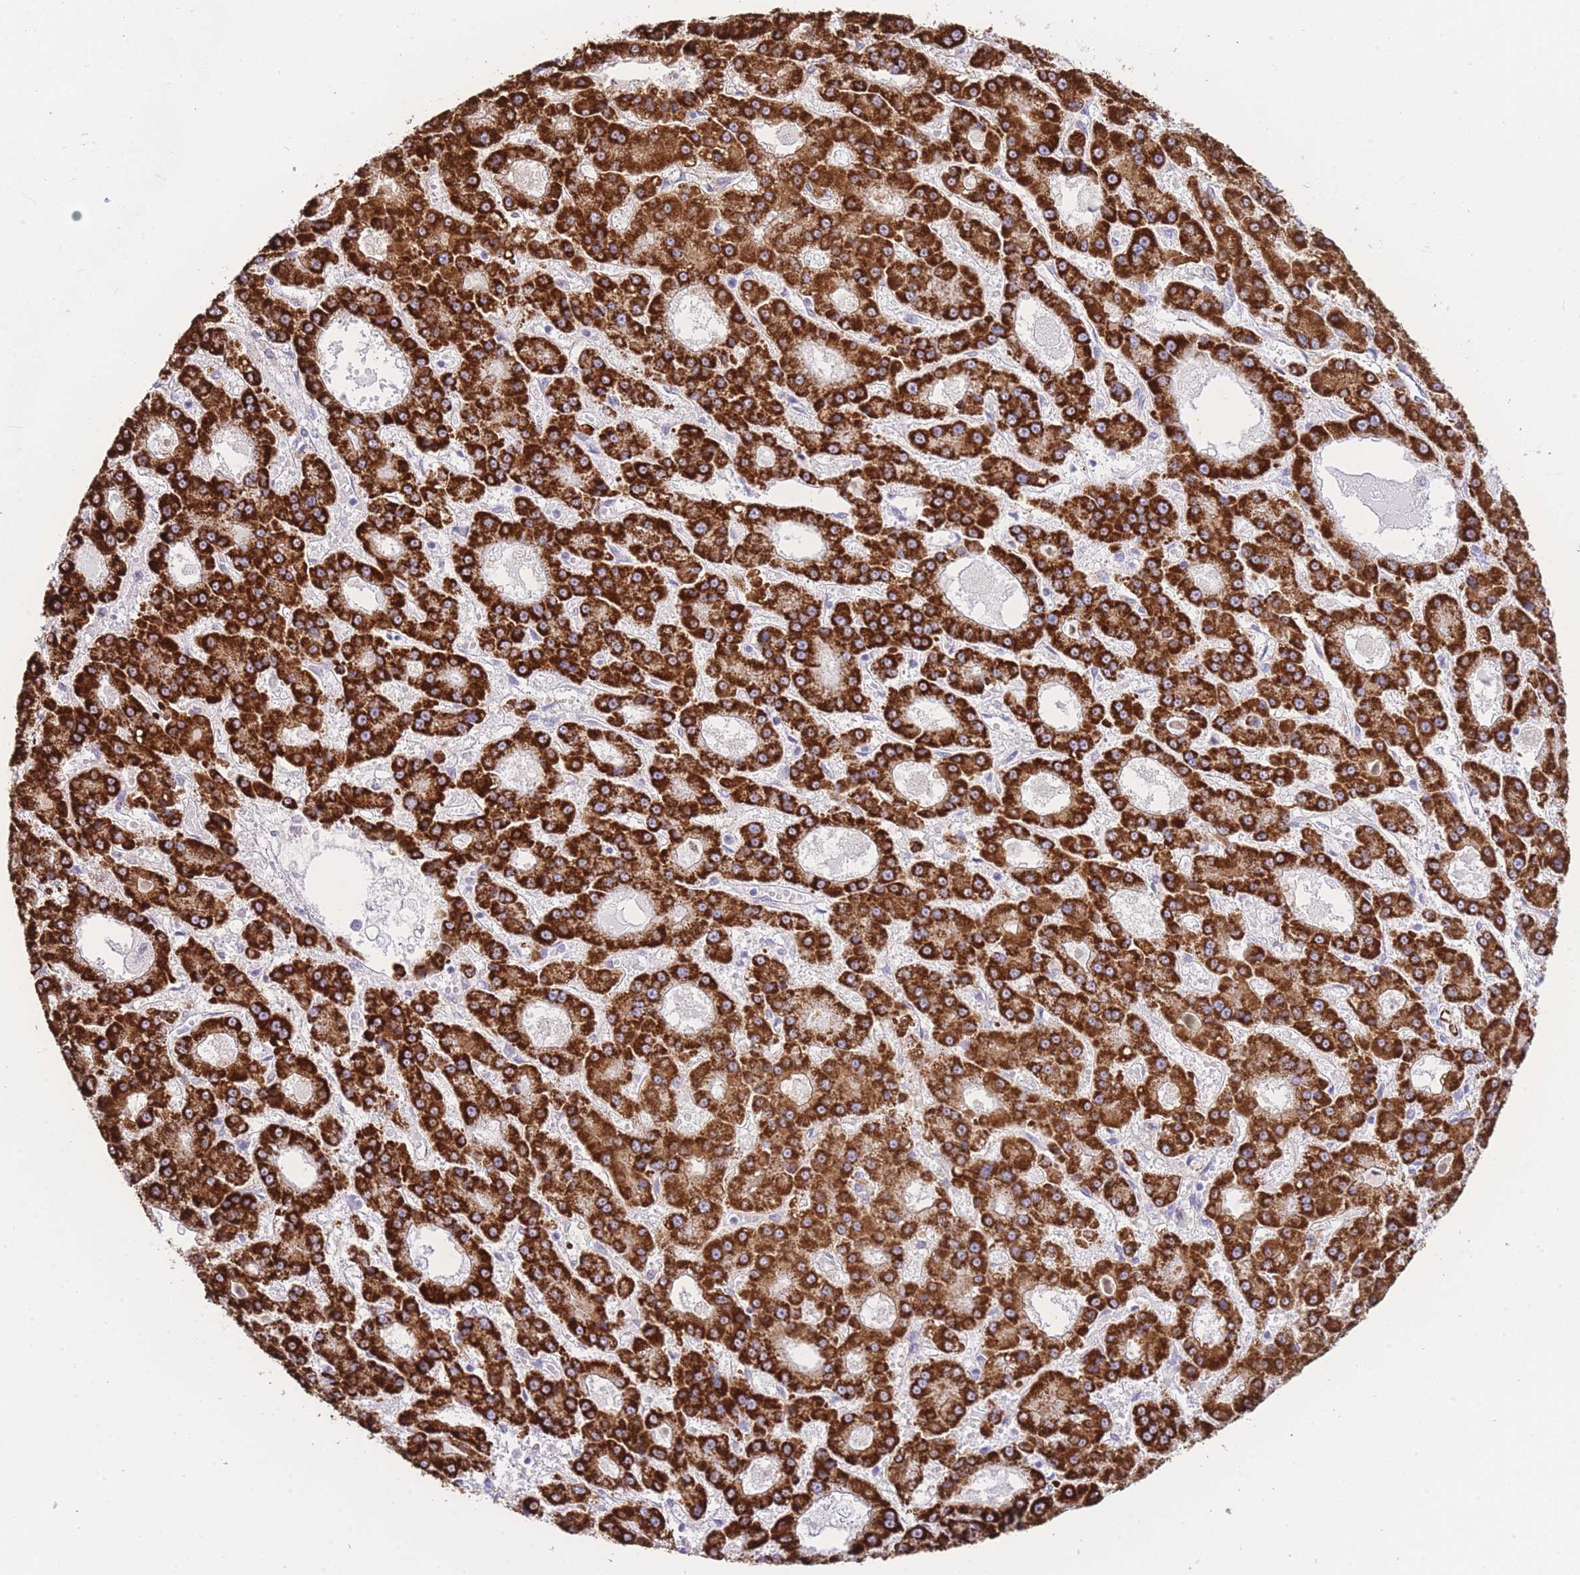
{"staining": {"intensity": "strong", "quantity": ">75%", "location": "cytoplasmic/membranous"}, "tissue": "liver cancer", "cell_type": "Tumor cells", "image_type": "cancer", "snomed": [{"axis": "morphology", "description": "Carcinoma, Hepatocellular, NOS"}, {"axis": "topography", "description": "Liver"}], "caption": "Liver cancer (hepatocellular carcinoma) tissue displays strong cytoplasmic/membranous staining in about >75% of tumor cells", "gene": "ACSM4", "patient": {"sex": "male", "age": 70}}